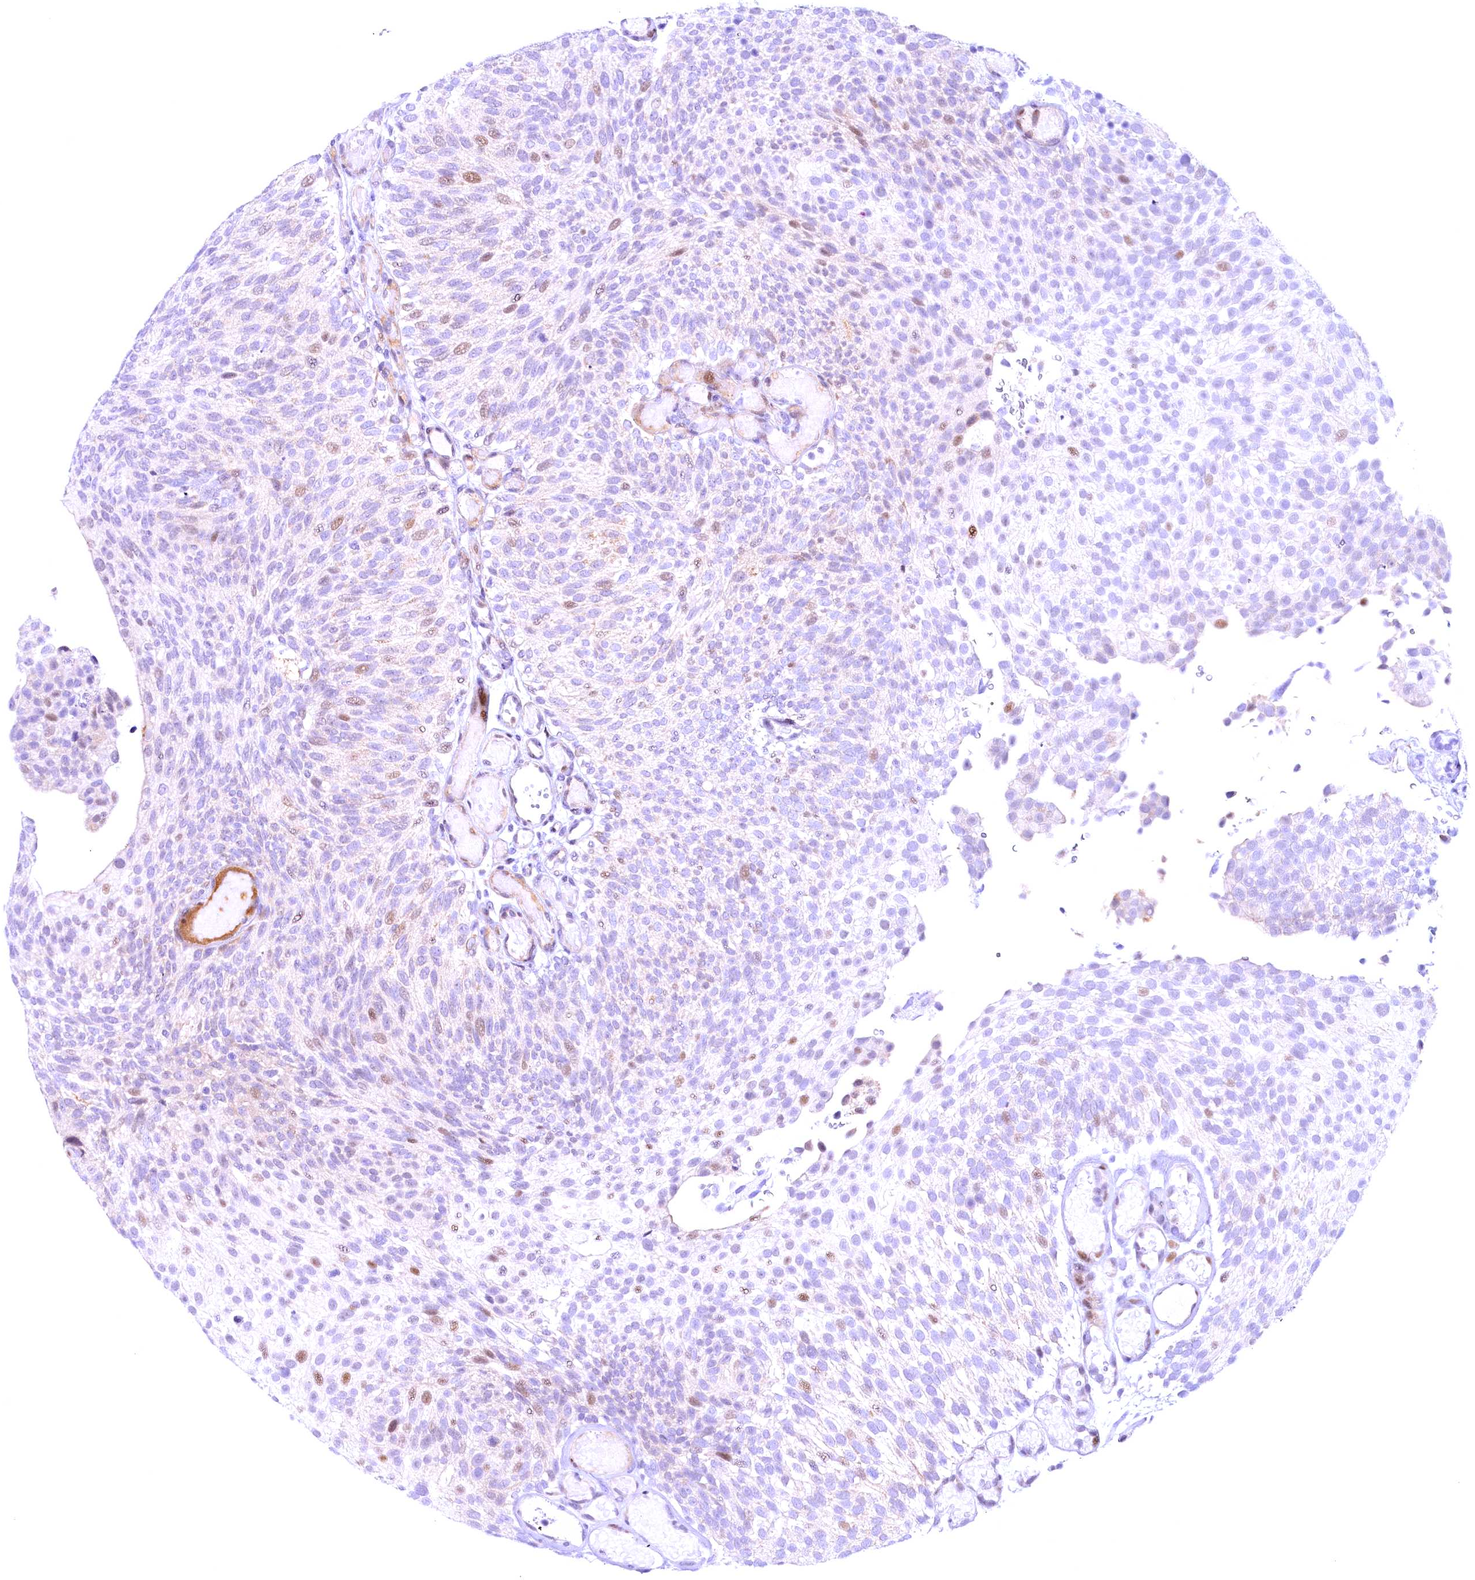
{"staining": {"intensity": "negative", "quantity": "none", "location": "none"}, "tissue": "urothelial cancer", "cell_type": "Tumor cells", "image_type": "cancer", "snomed": [{"axis": "morphology", "description": "Urothelial carcinoma, Low grade"}, {"axis": "topography", "description": "Urinary bladder"}], "caption": "High power microscopy photomicrograph of an immunohistochemistry micrograph of low-grade urothelial carcinoma, revealing no significant staining in tumor cells.", "gene": "CCDC106", "patient": {"sex": "male", "age": 78}}